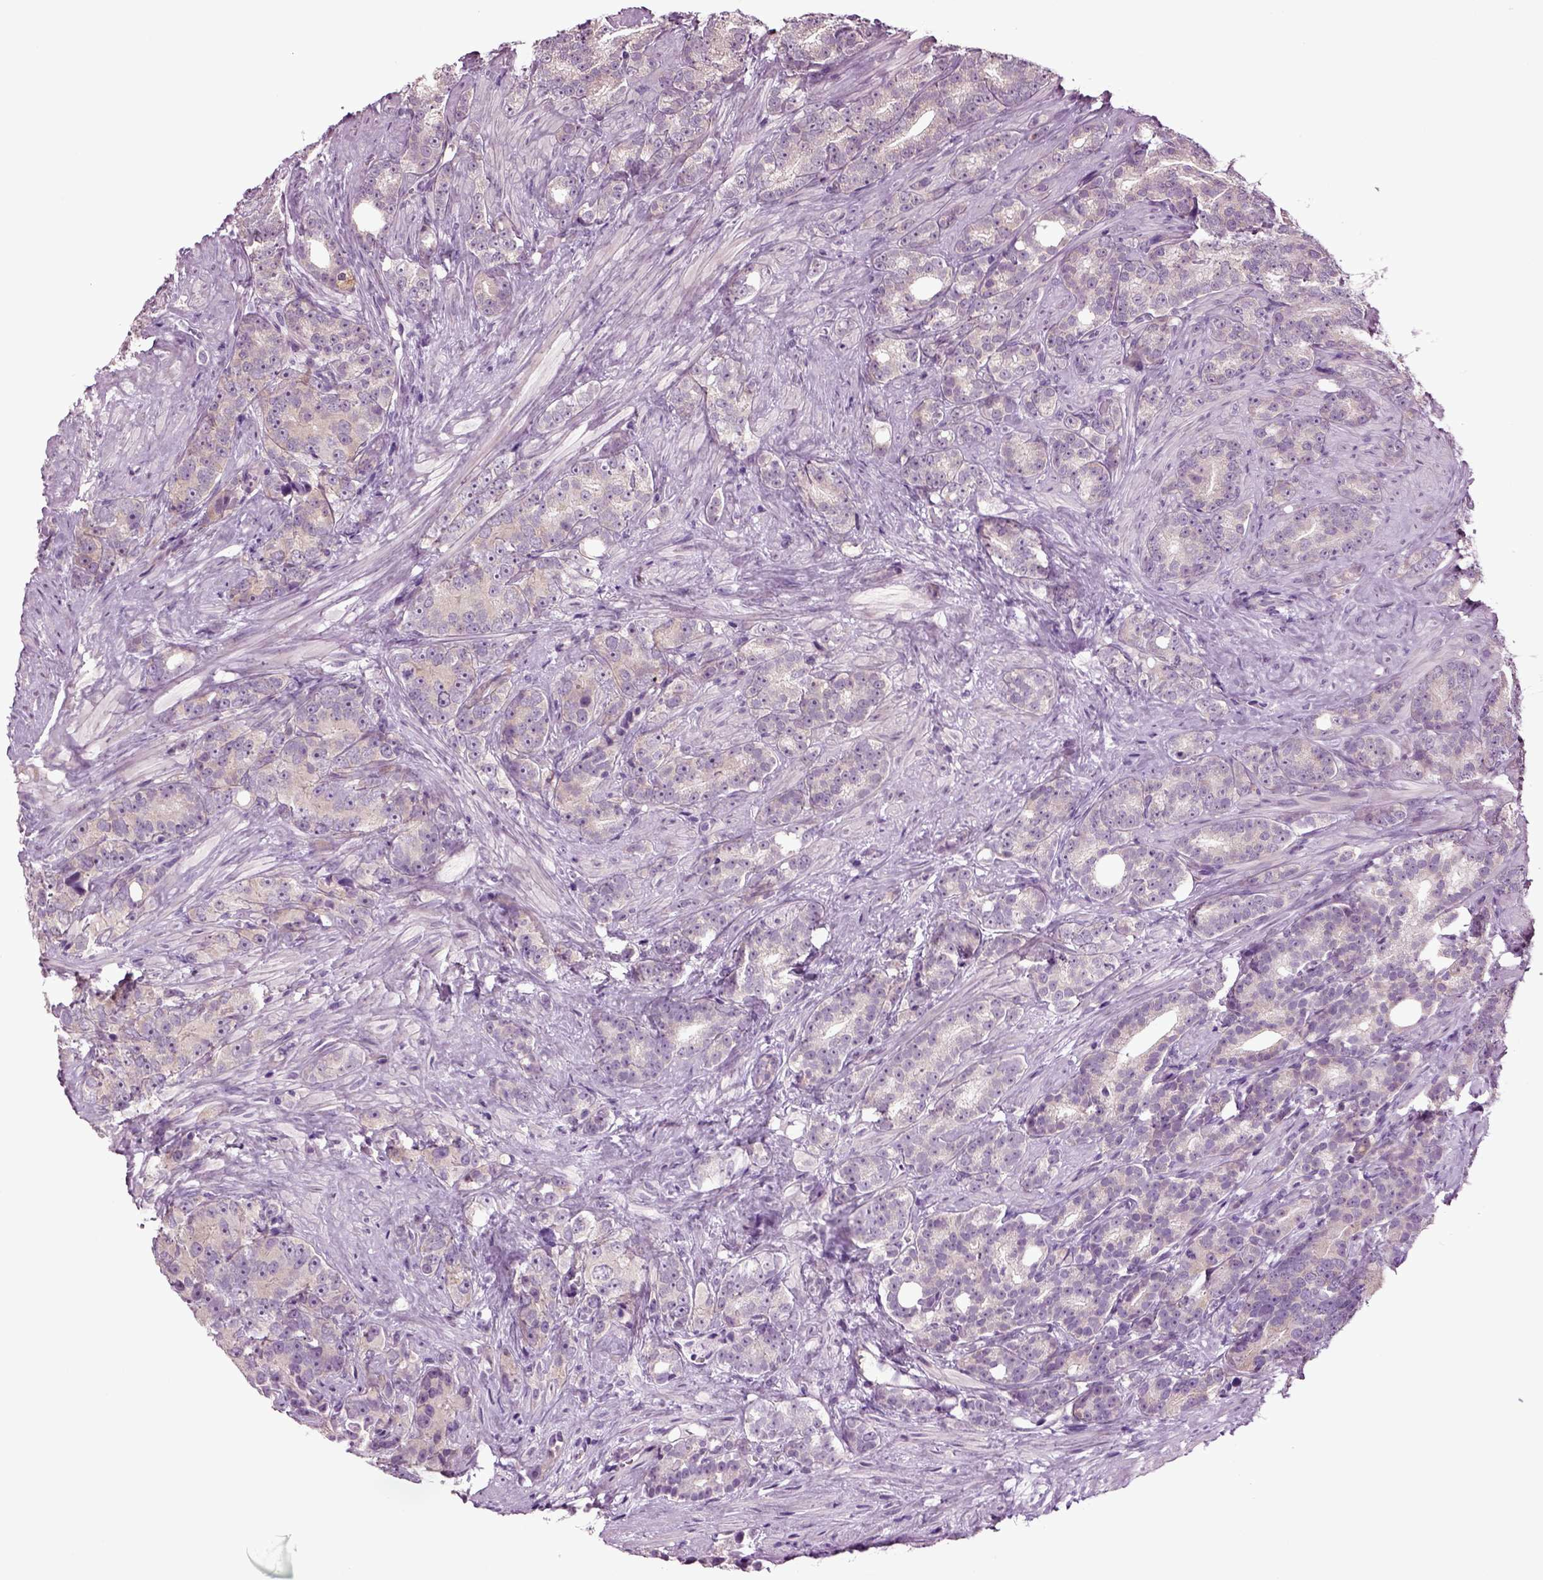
{"staining": {"intensity": "weak", "quantity": ">75%", "location": "cytoplasmic/membranous"}, "tissue": "prostate cancer", "cell_type": "Tumor cells", "image_type": "cancer", "snomed": [{"axis": "morphology", "description": "Adenocarcinoma, High grade"}, {"axis": "topography", "description": "Prostate"}], "caption": "High-power microscopy captured an immunohistochemistry (IHC) micrograph of prostate cancer, revealing weak cytoplasmic/membranous positivity in about >75% of tumor cells.", "gene": "PLCH2", "patient": {"sex": "male", "age": 90}}